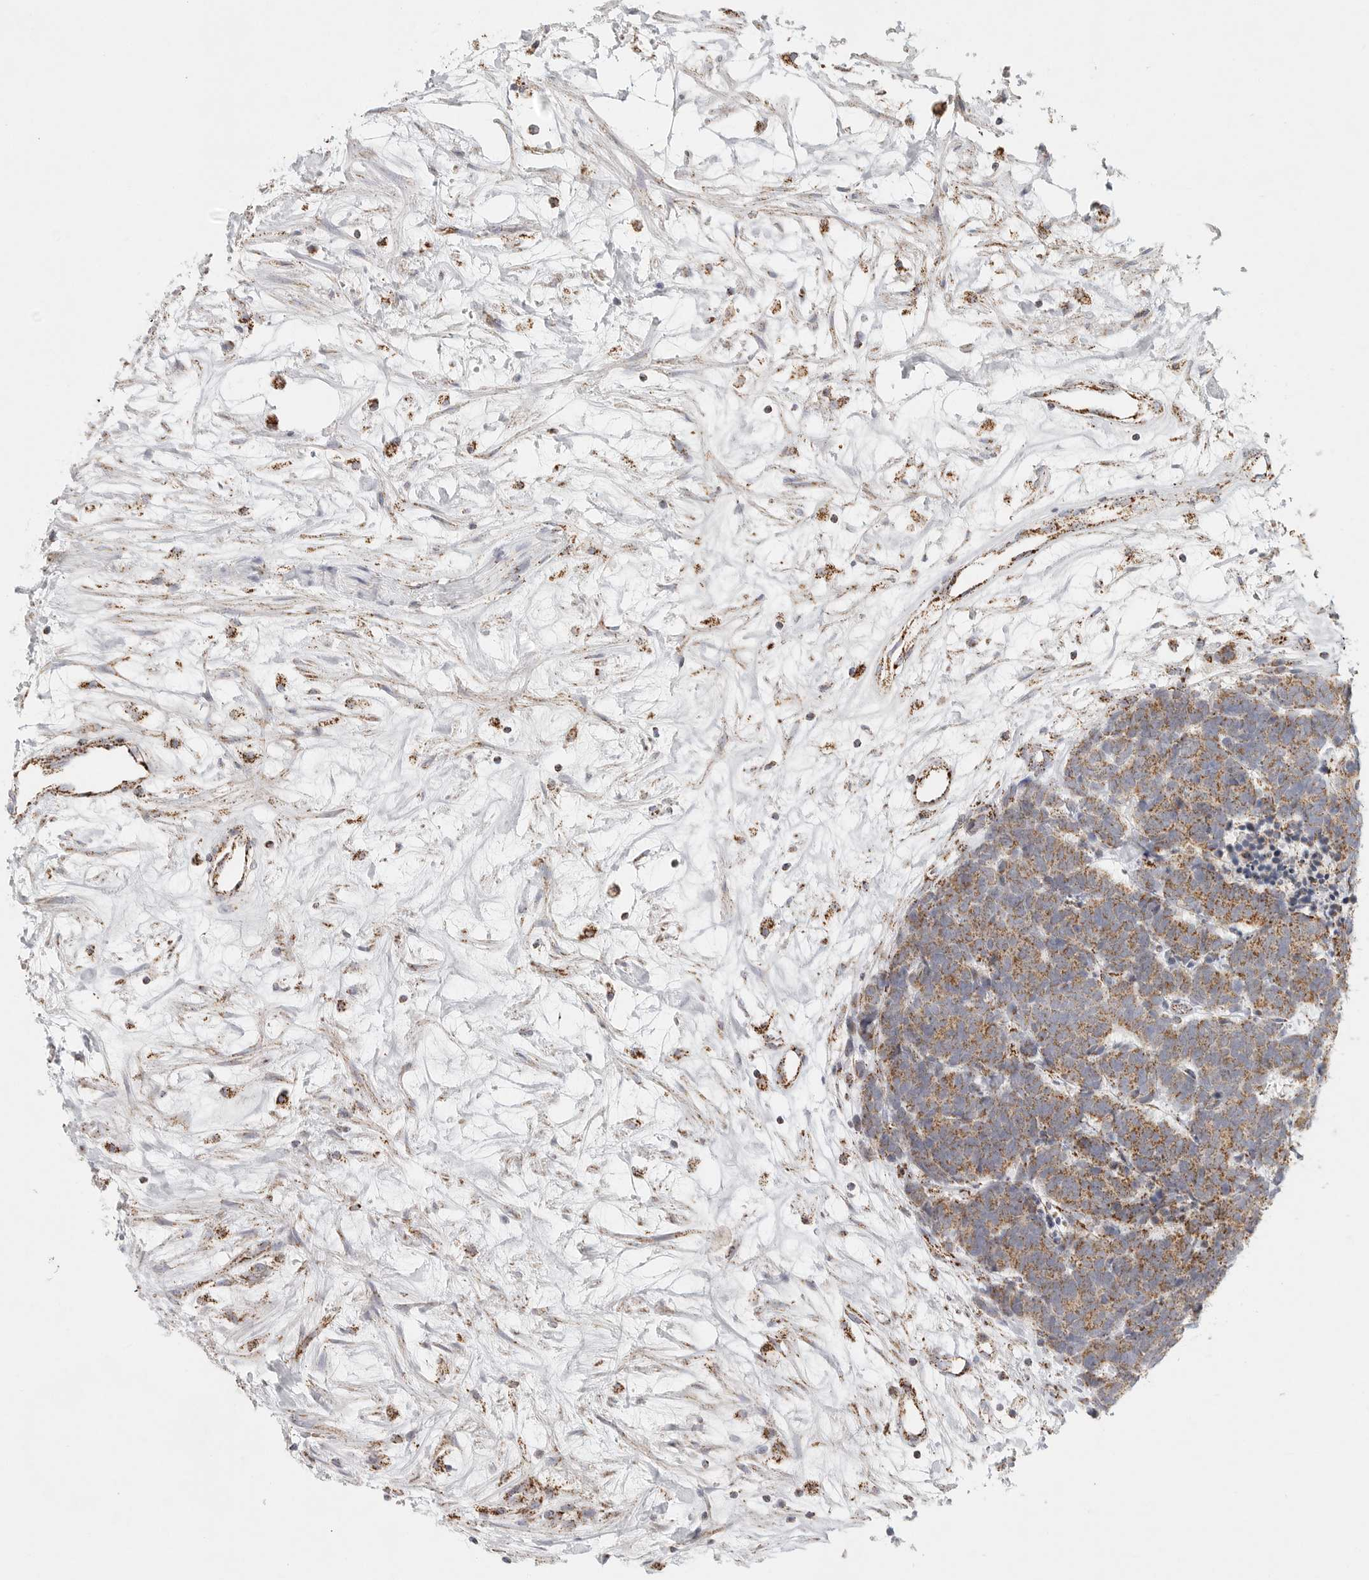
{"staining": {"intensity": "moderate", "quantity": ">75%", "location": "cytoplasmic/membranous"}, "tissue": "carcinoid", "cell_type": "Tumor cells", "image_type": "cancer", "snomed": [{"axis": "morphology", "description": "Carcinoma, NOS"}, {"axis": "morphology", "description": "Carcinoid, malignant, NOS"}, {"axis": "topography", "description": "Urinary bladder"}], "caption": "Human carcinoid stained for a protein (brown) reveals moderate cytoplasmic/membranous positive staining in about >75% of tumor cells.", "gene": "SLC25A26", "patient": {"sex": "male", "age": 57}}